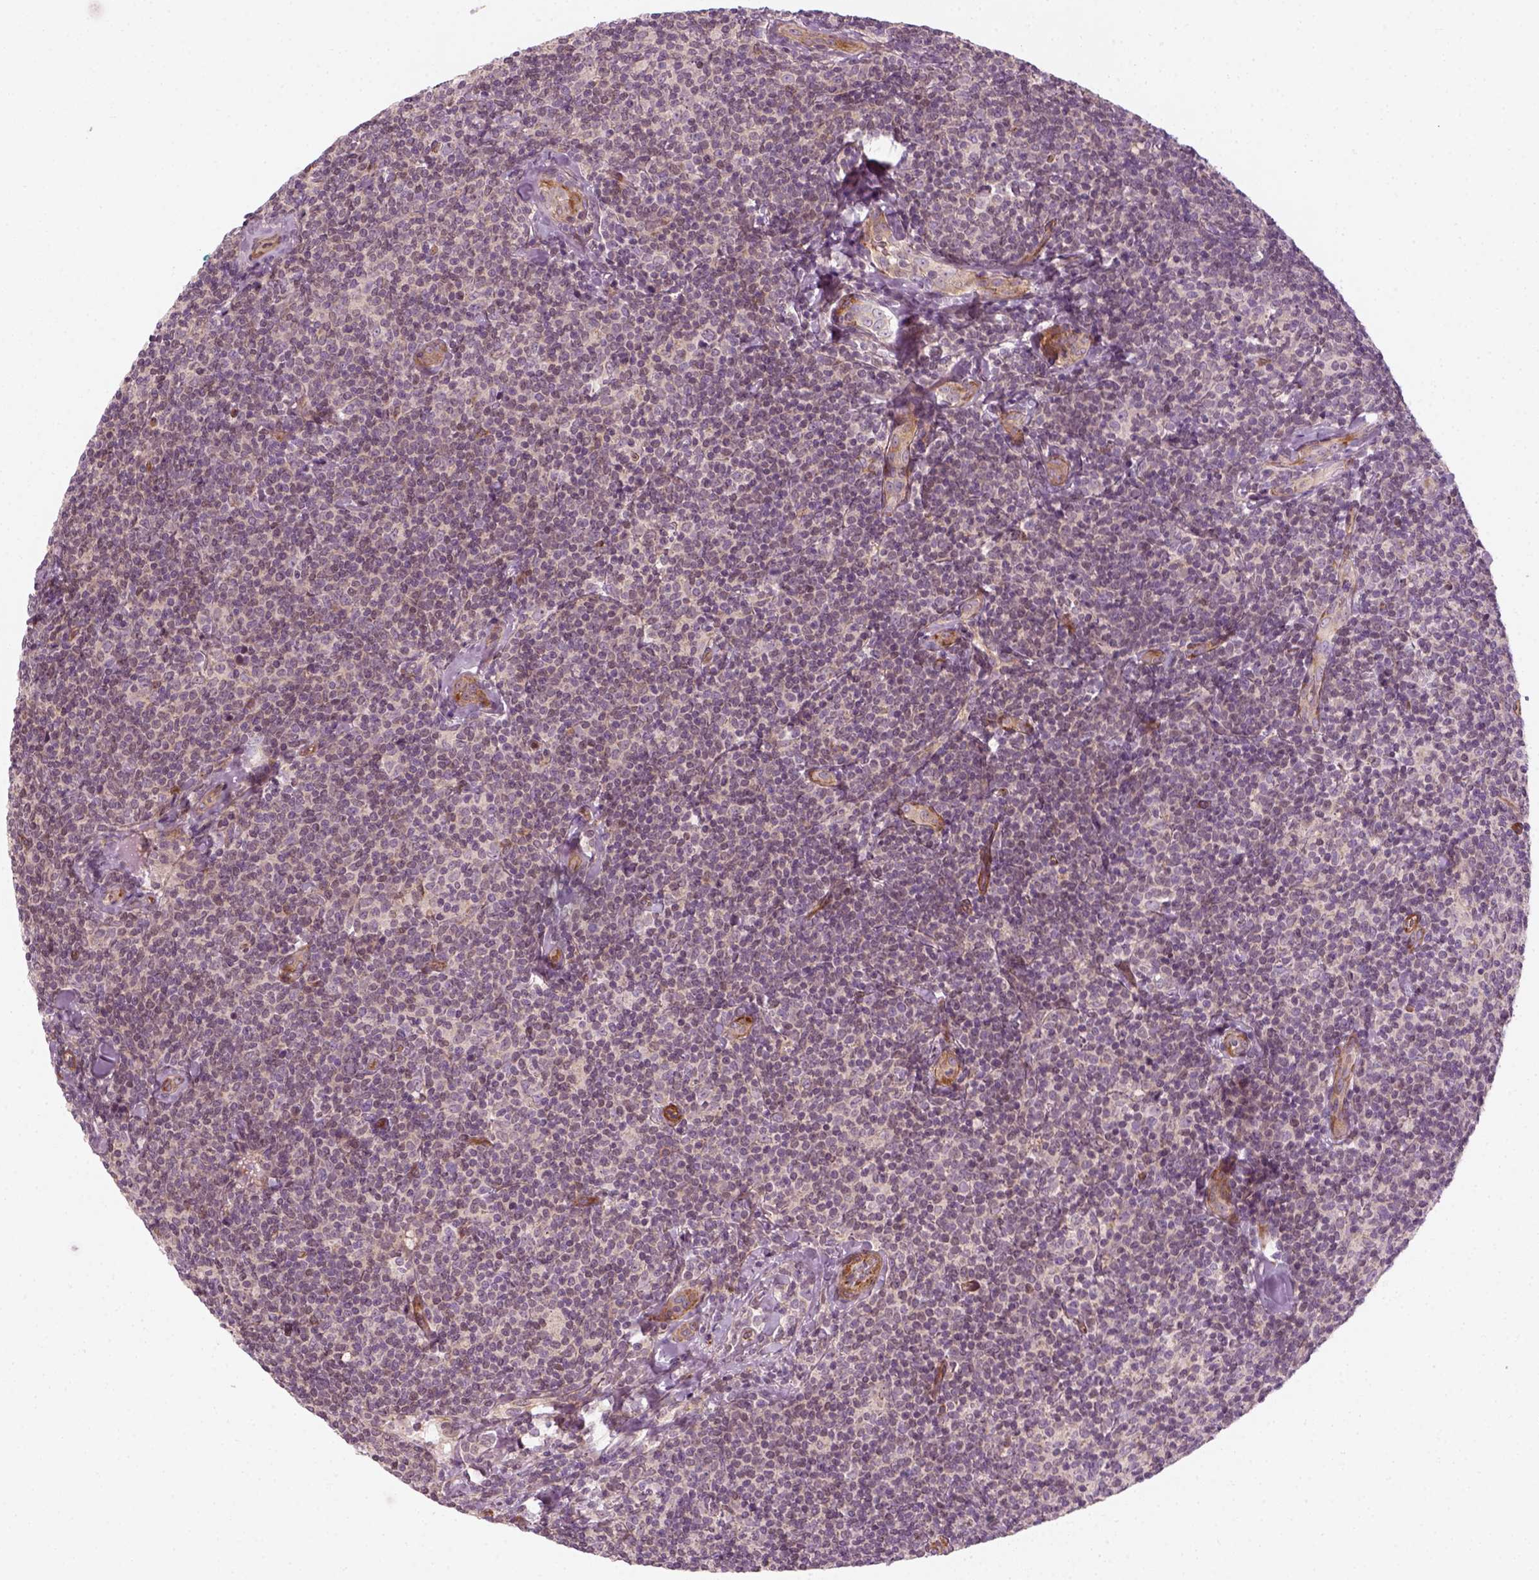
{"staining": {"intensity": "negative", "quantity": "none", "location": "none"}, "tissue": "lymphoma", "cell_type": "Tumor cells", "image_type": "cancer", "snomed": [{"axis": "morphology", "description": "Malignant lymphoma, non-Hodgkin's type, Low grade"}, {"axis": "topography", "description": "Lymph node"}], "caption": "A histopathology image of human lymphoma is negative for staining in tumor cells. Brightfield microscopy of IHC stained with DAB (brown) and hematoxylin (blue), captured at high magnification.", "gene": "DNASE1L1", "patient": {"sex": "female", "age": 56}}